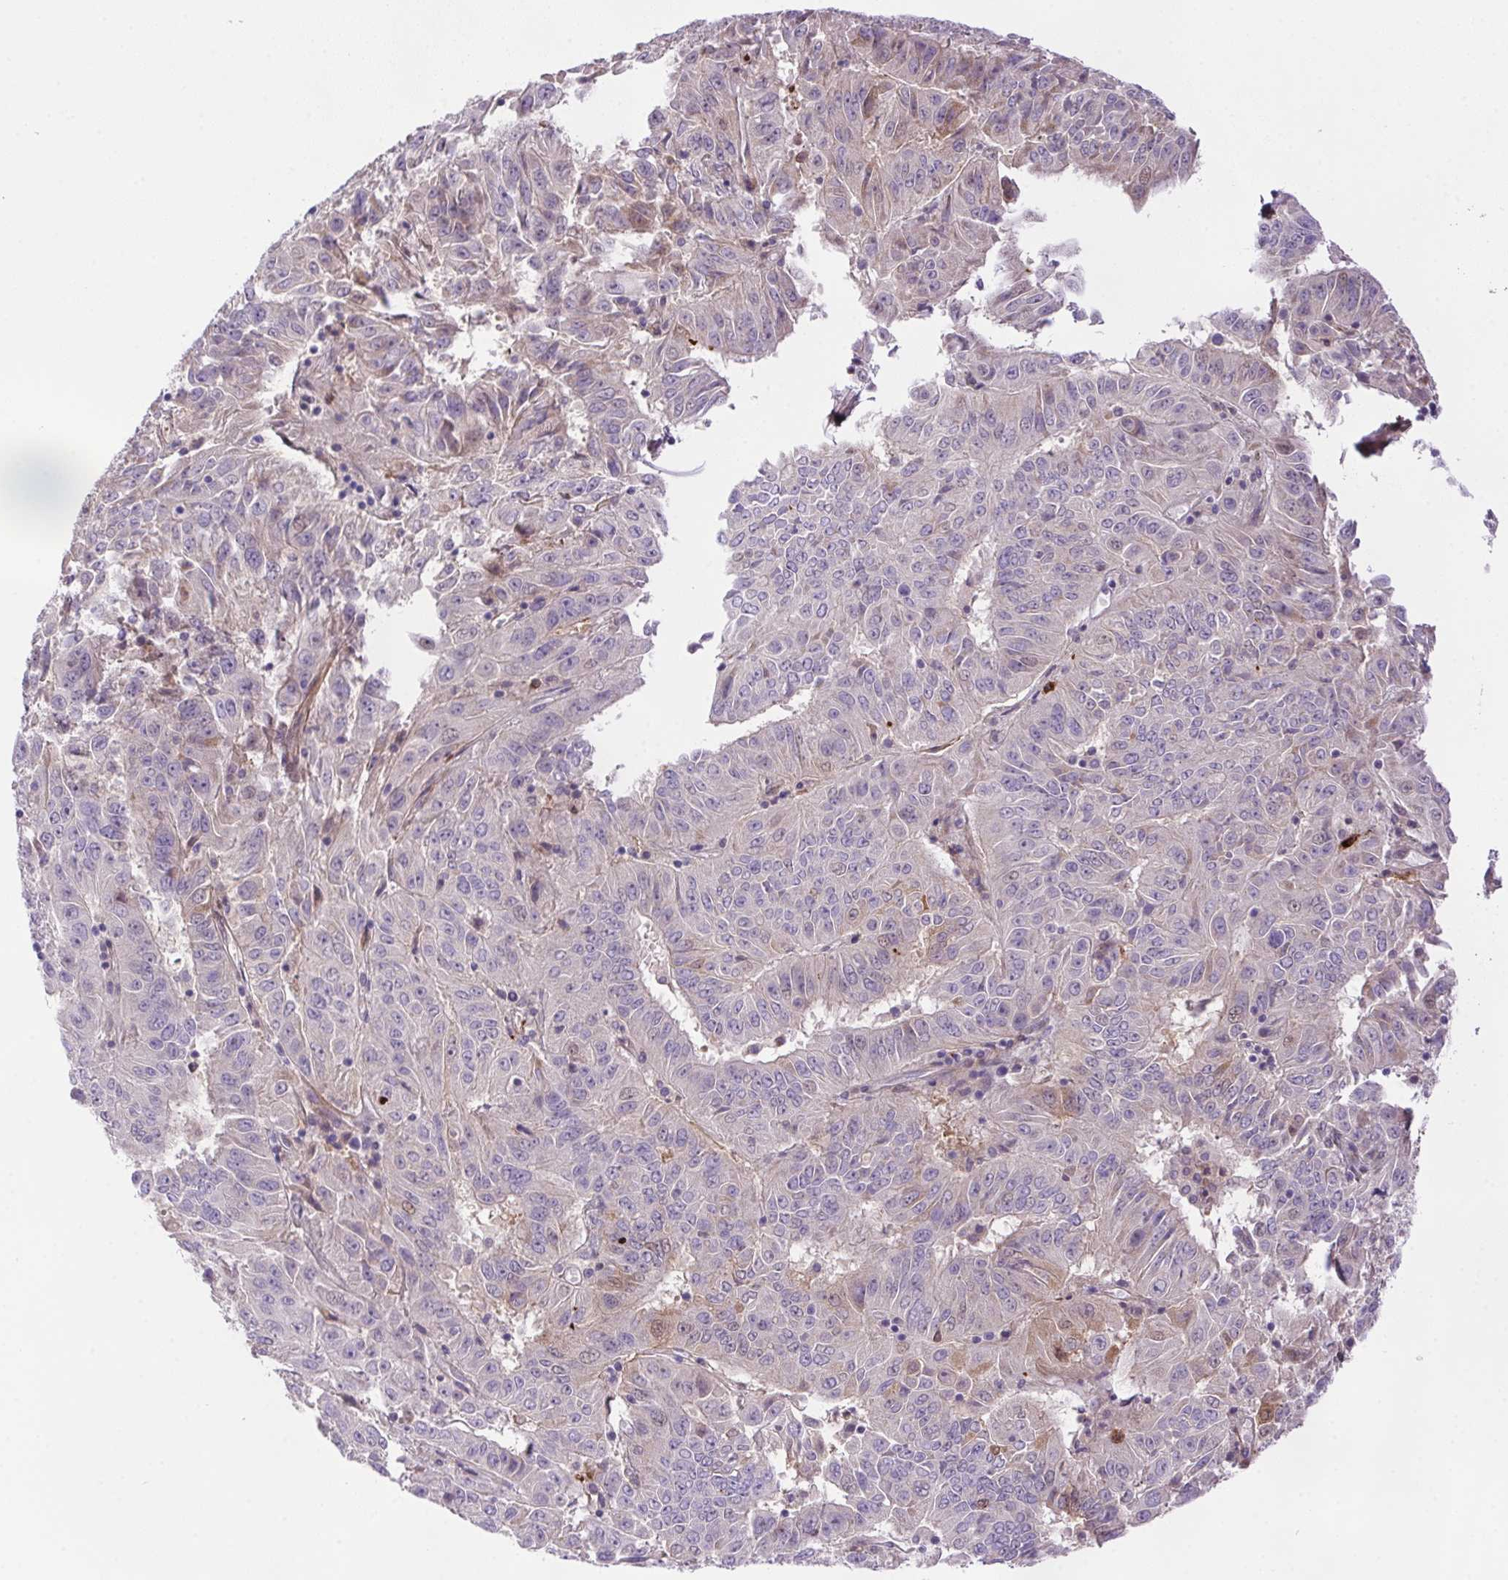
{"staining": {"intensity": "negative", "quantity": "none", "location": "none"}, "tissue": "pancreatic cancer", "cell_type": "Tumor cells", "image_type": "cancer", "snomed": [{"axis": "morphology", "description": "Adenocarcinoma, NOS"}, {"axis": "topography", "description": "Pancreas"}], "caption": "A high-resolution micrograph shows IHC staining of pancreatic cancer, which exhibits no significant positivity in tumor cells.", "gene": "LRRTM1", "patient": {"sex": "male", "age": 63}}